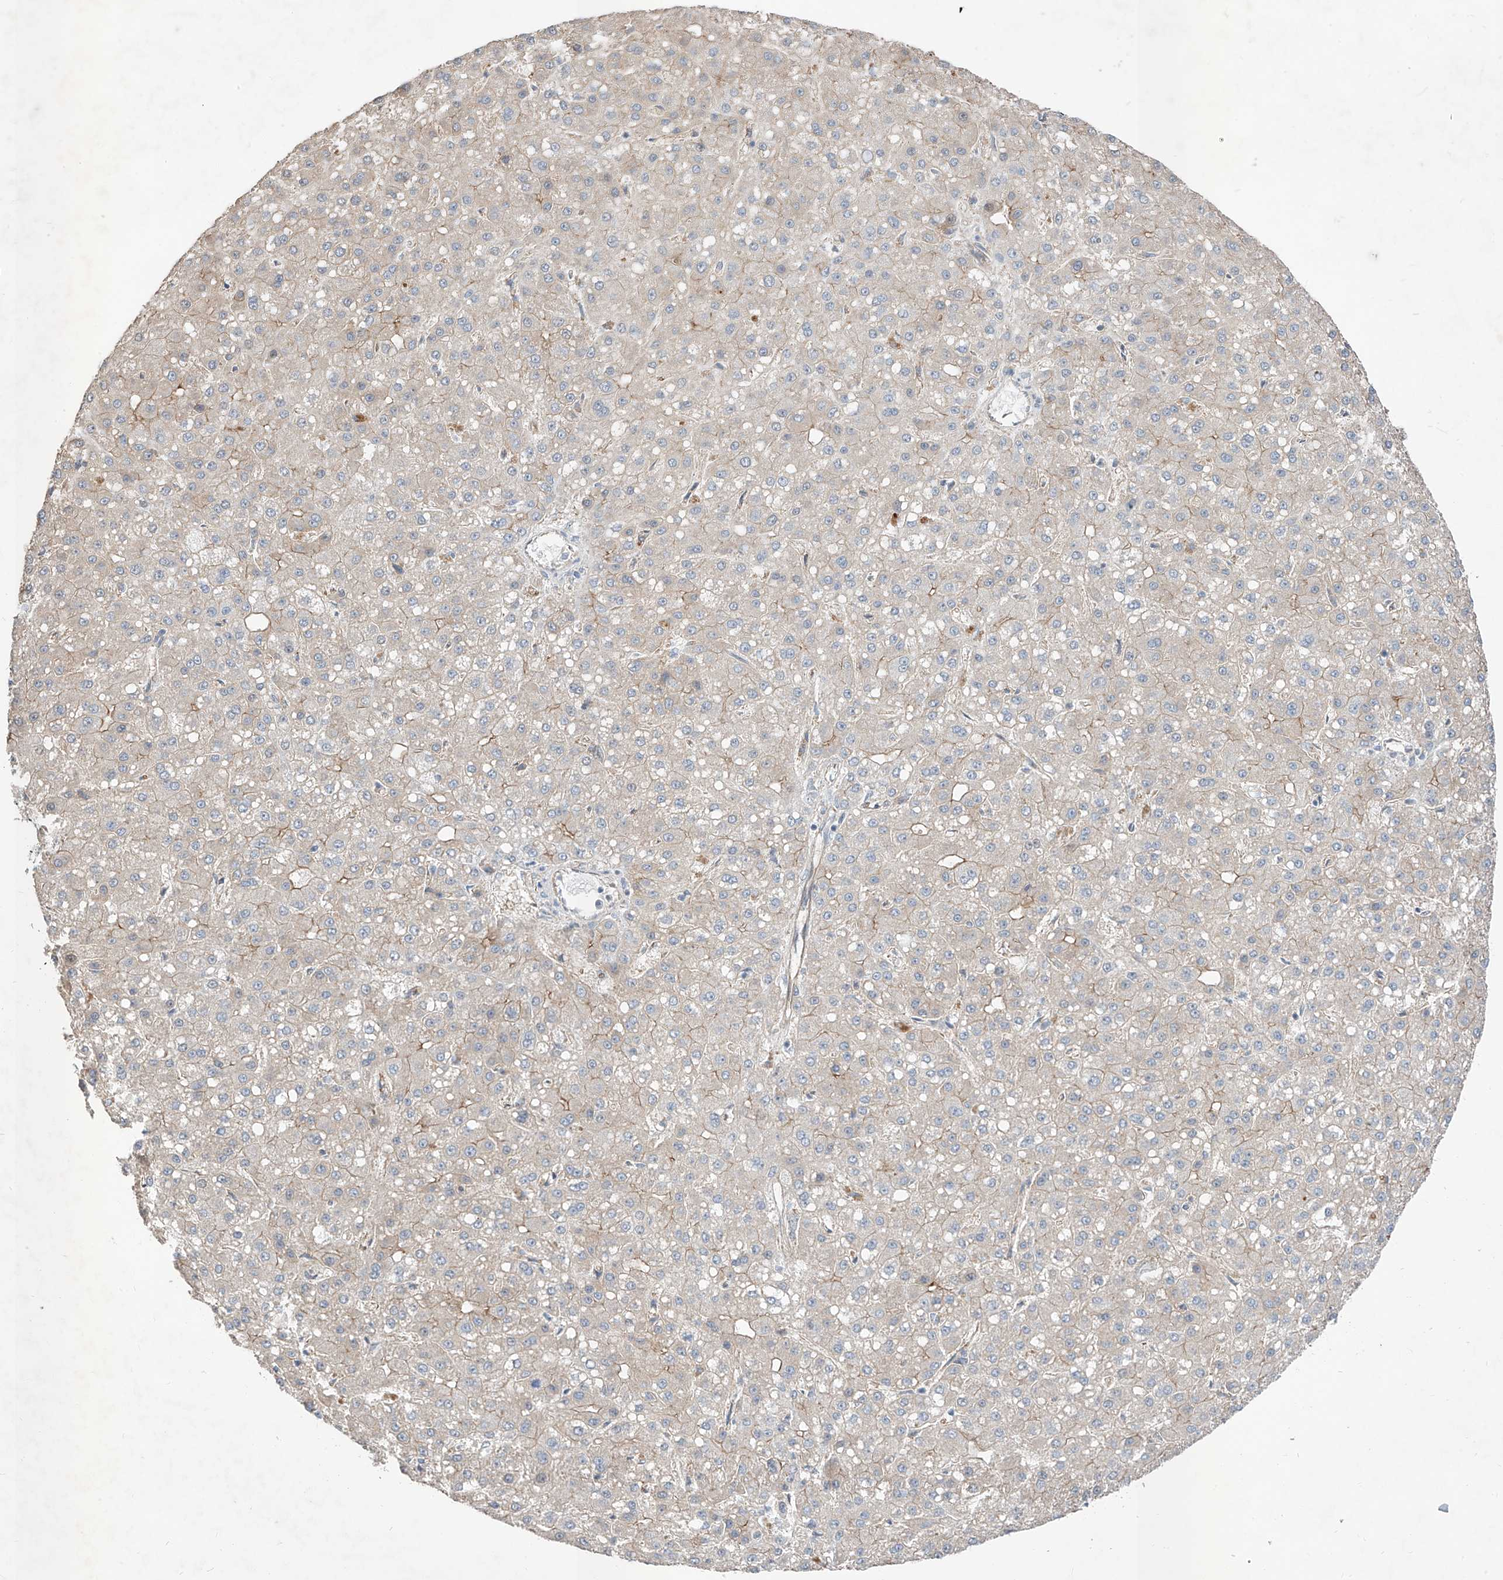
{"staining": {"intensity": "weak", "quantity": "<25%", "location": "cytoplasmic/membranous"}, "tissue": "liver cancer", "cell_type": "Tumor cells", "image_type": "cancer", "snomed": [{"axis": "morphology", "description": "Carcinoma, Hepatocellular, NOS"}, {"axis": "topography", "description": "Liver"}], "caption": "IHC micrograph of human hepatocellular carcinoma (liver) stained for a protein (brown), which shows no positivity in tumor cells.", "gene": "EPHX4", "patient": {"sex": "male", "age": 67}}